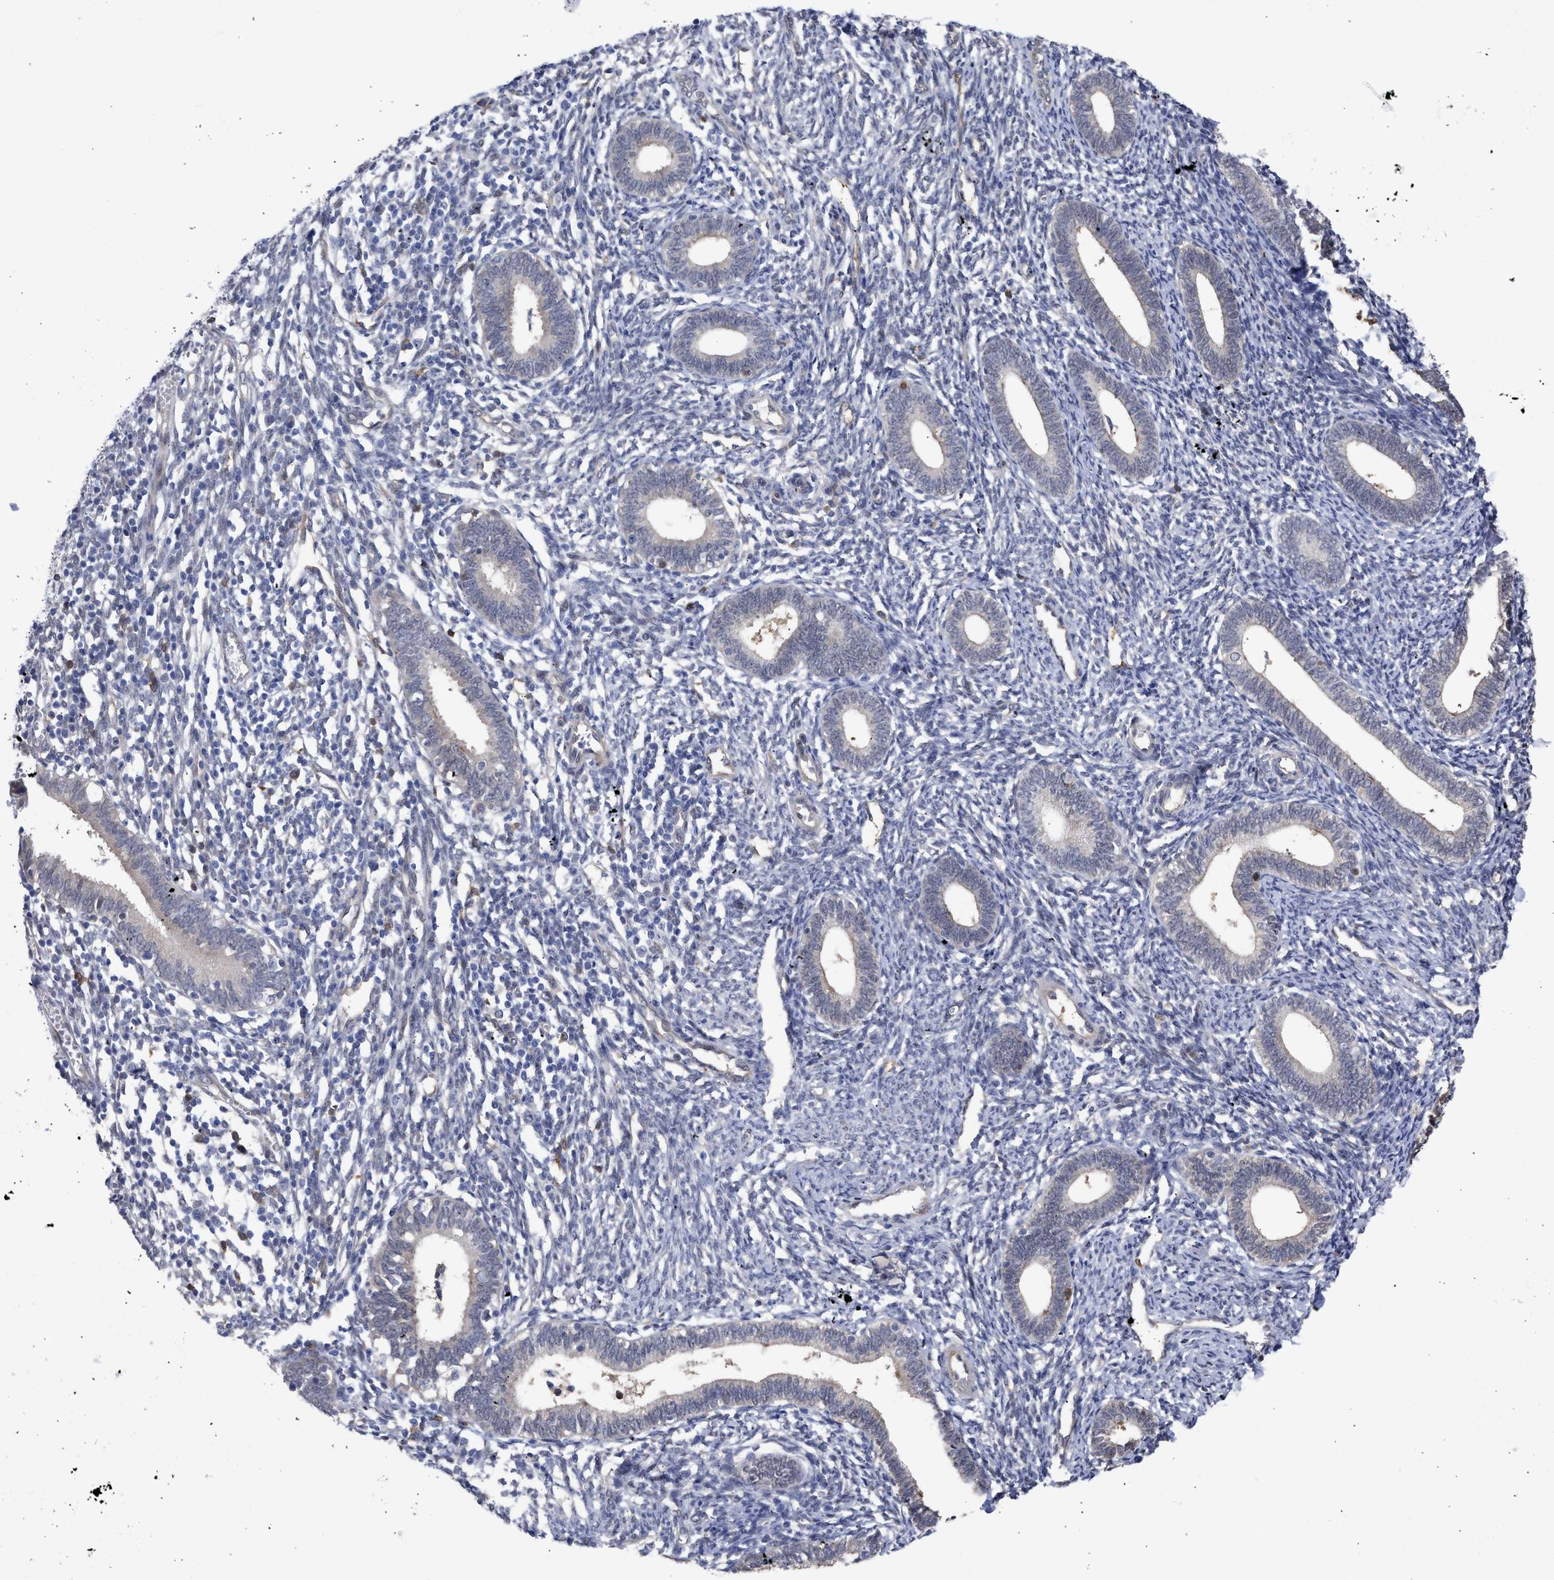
{"staining": {"intensity": "negative", "quantity": "none", "location": "none"}, "tissue": "endometrium", "cell_type": "Cells in endometrial stroma", "image_type": "normal", "snomed": [{"axis": "morphology", "description": "Normal tissue, NOS"}, {"axis": "topography", "description": "Endometrium"}], "caption": "A micrograph of endometrium stained for a protein displays no brown staining in cells in endometrial stroma.", "gene": "THRA", "patient": {"sex": "female", "age": 41}}